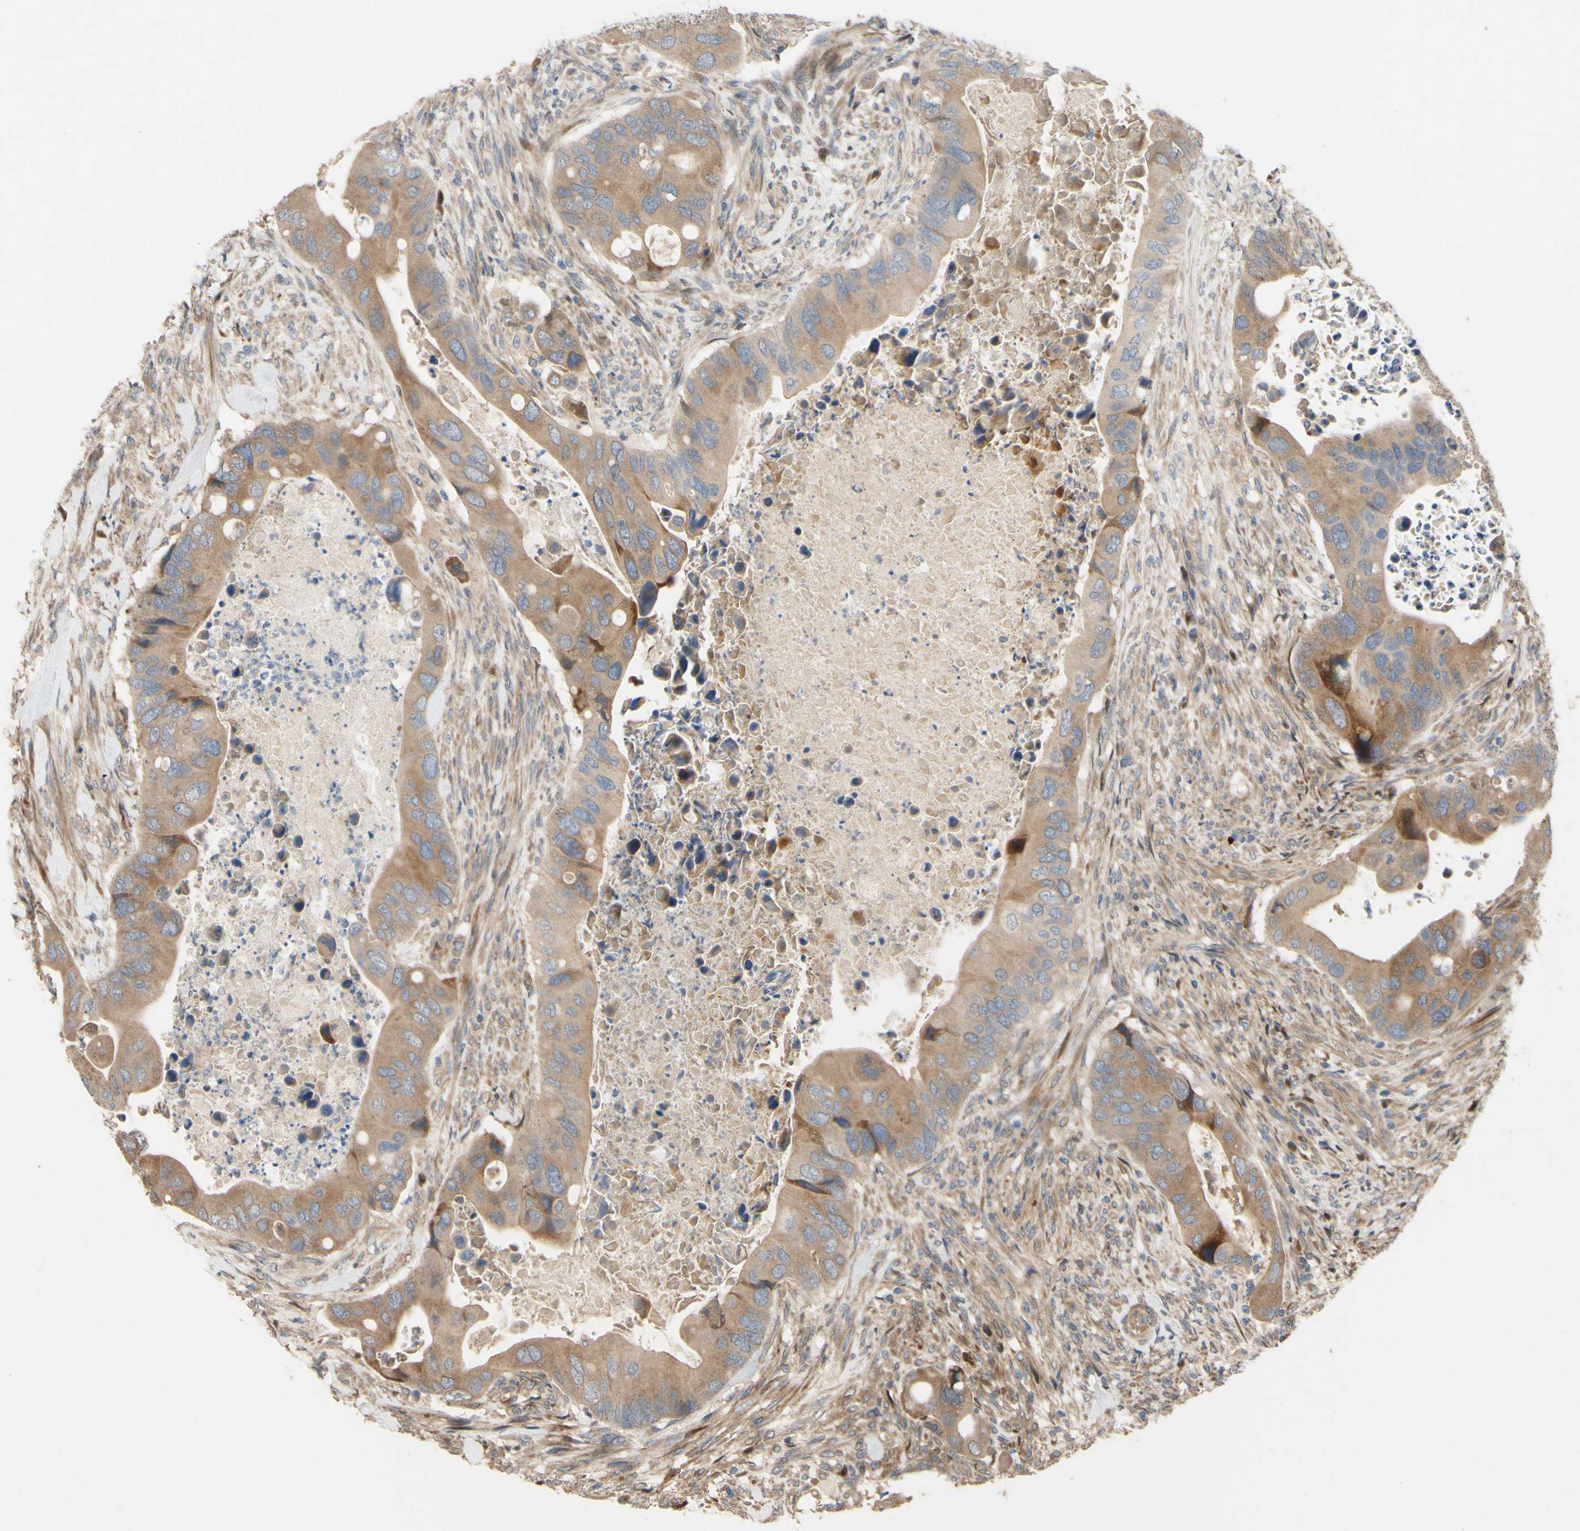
{"staining": {"intensity": "moderate", "quantity": ">75%", "location": "cytoplasmic/membranous"}, "tissue": "colorectal cancer", "cell_type": "Tumor cells", "image_type": "cancer", "snomed": [{"axis": "morphology", "description": "Adenocarcinoma, NOS"}, {"axis": "topography", "description": "Rectum"}], "caption": "The image demonstrates a brown stain indicating the presence of a protein in the cytoplasmic/membranous of tumor cells in colorectal adenocarcinoma. Nuclei are stained in blue.", "gene": "SPTLC1", "patient": {"sex": "female", "age": 57}}